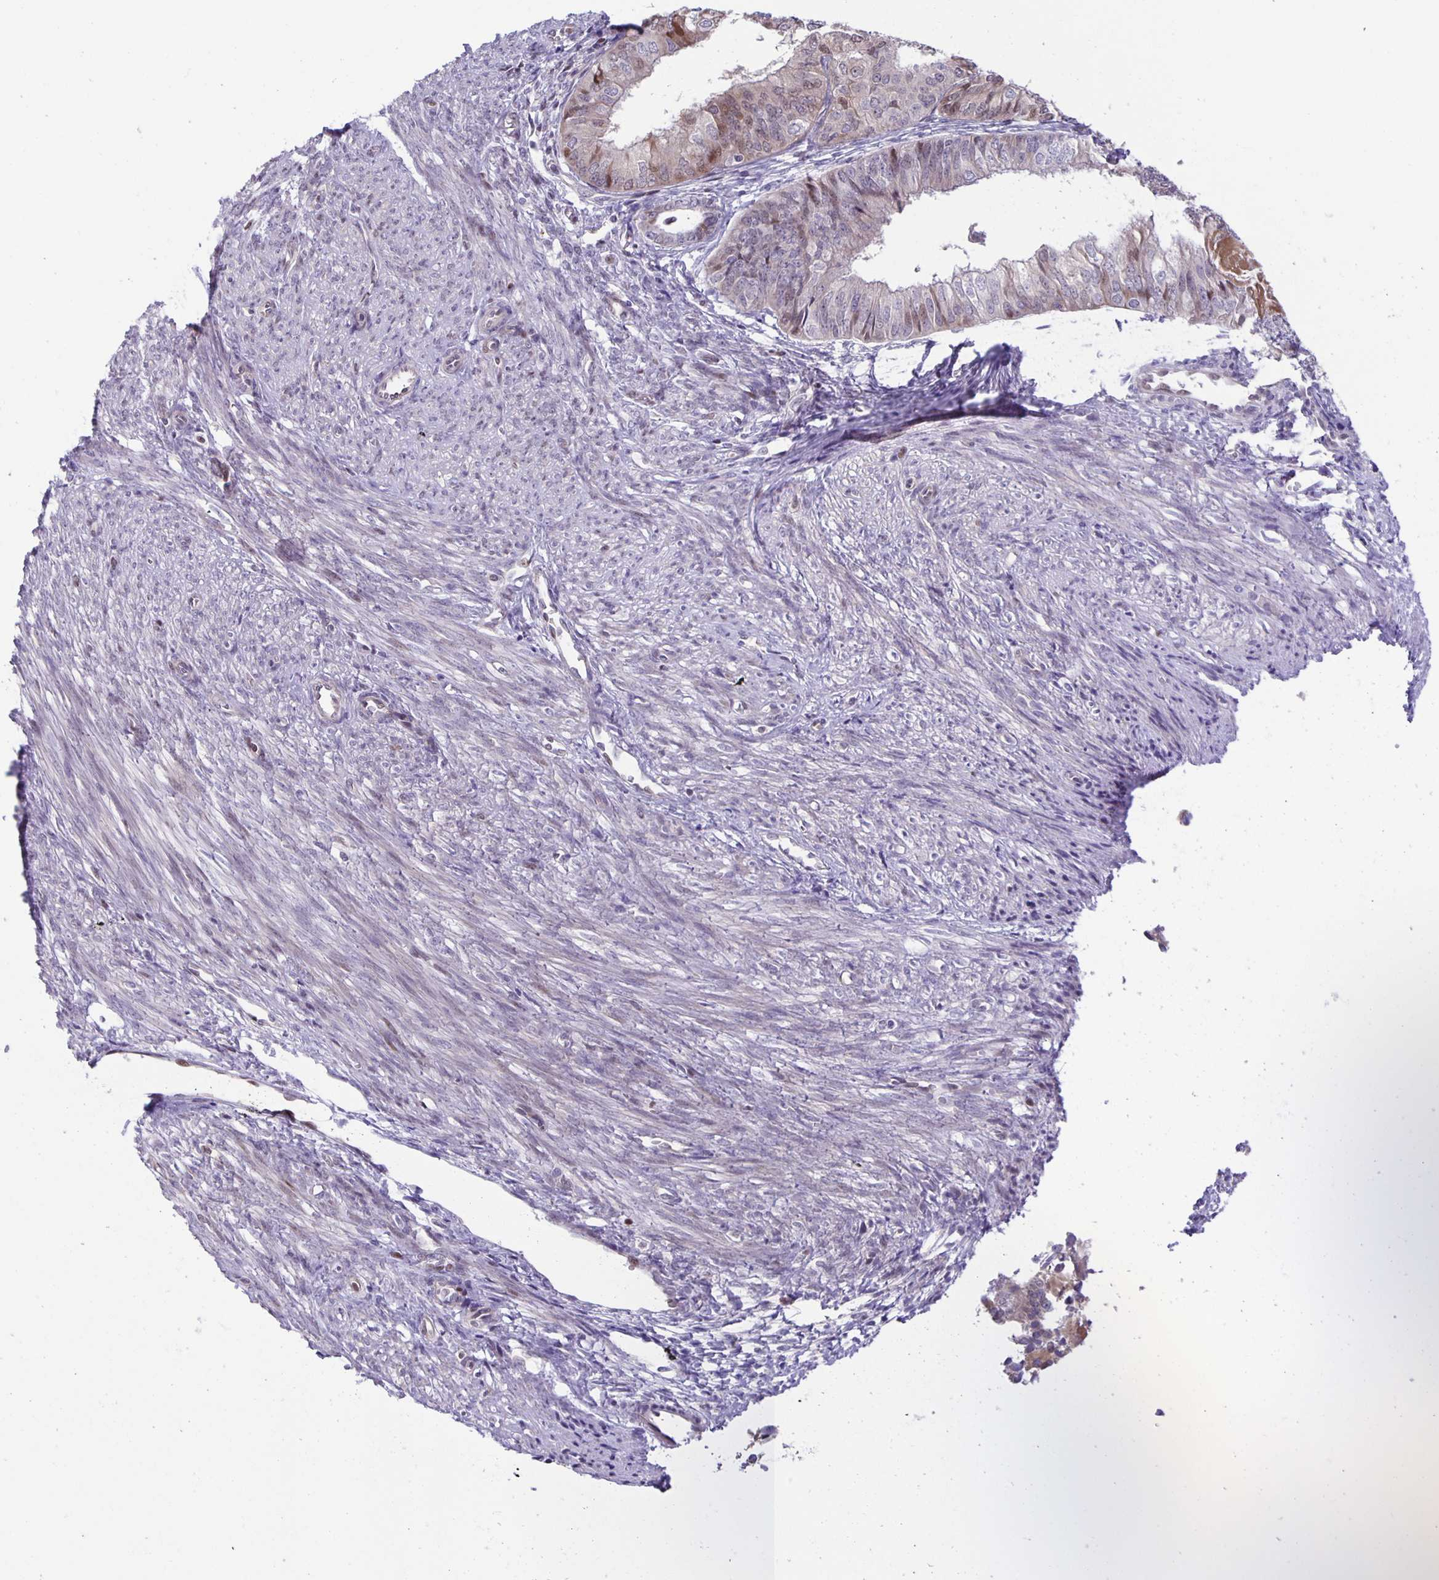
{"staining": {"intensity": "weak", "quantity": "<25%", "location": "nuclear"}, "tissue": "endometrial cancer", "cell_type": "Tumor cells", "image_type": "cancer", "snomed": [{"axis": "morphology", "description": "Adenocarcinoma, NOS"}, {"axis": "topography", "description": "Endometrium"}], "caption": "Tumor cells are negative for protein expression in human adenocarcinoma (endometrial).", "gene": "MAPK12", "patient": {"sex": "female", "age": 58}}